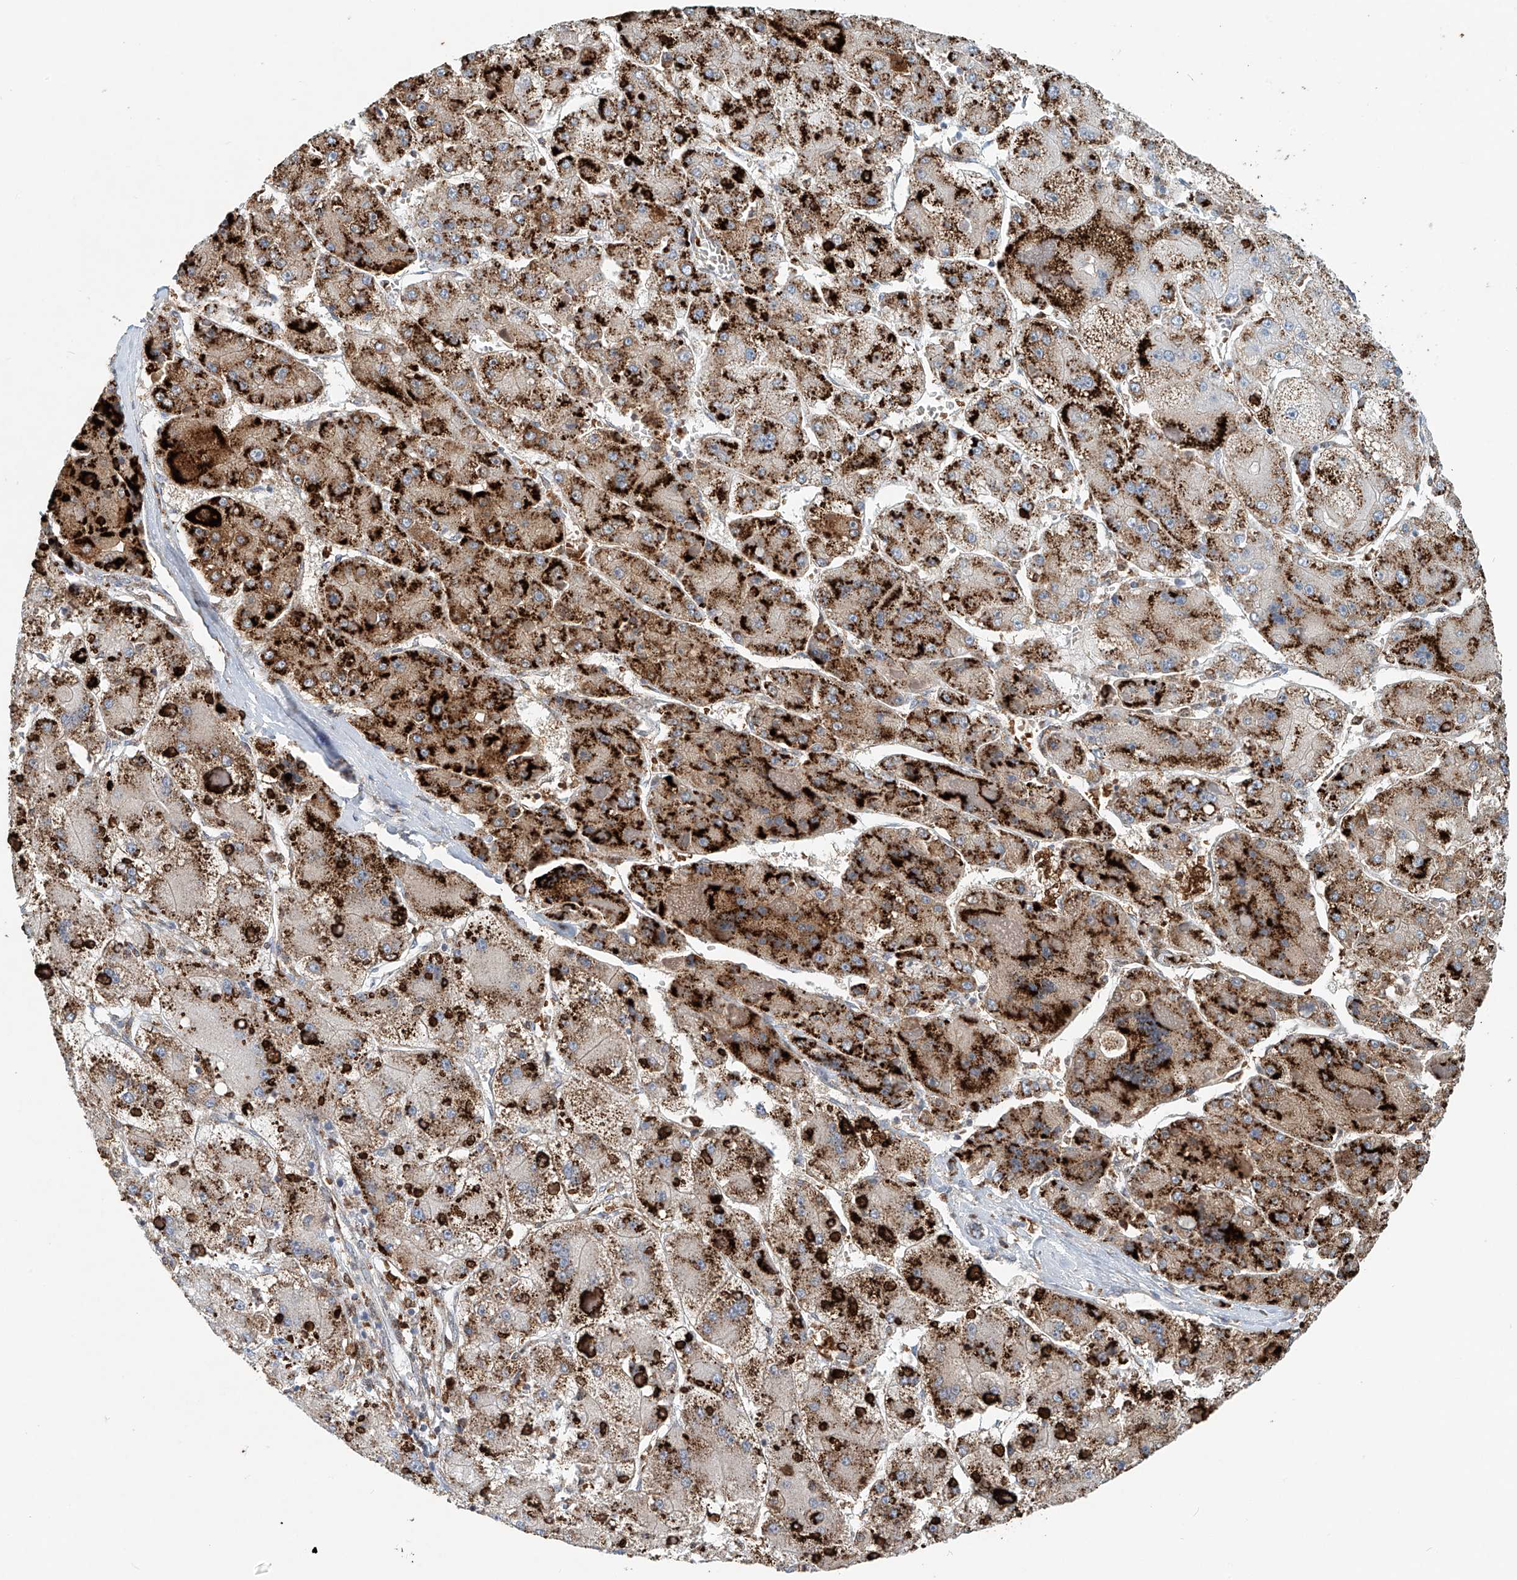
{"staining": {"intensity": "strong", "quantity": ">75%", "location": "cytoplasmic/membranous"}, "tissue": "liver cancer", "cell_type": "Tumor cells", "image_type": "cancer", "snomed": [{"axis": "morphology", "description": "Carcinoma, Hepatocellular, NOS"}, {"axis": "topography", "description": "Liver"}], "caption": "Liver hepatocellular carcinoma was stained to show a protein in brown. There is high levels of strong cytoplasmic/membranous staining in about >75% of tumor cells.", "gene": "PTPRA", "patient": {"sex": "female", "age": 73}}